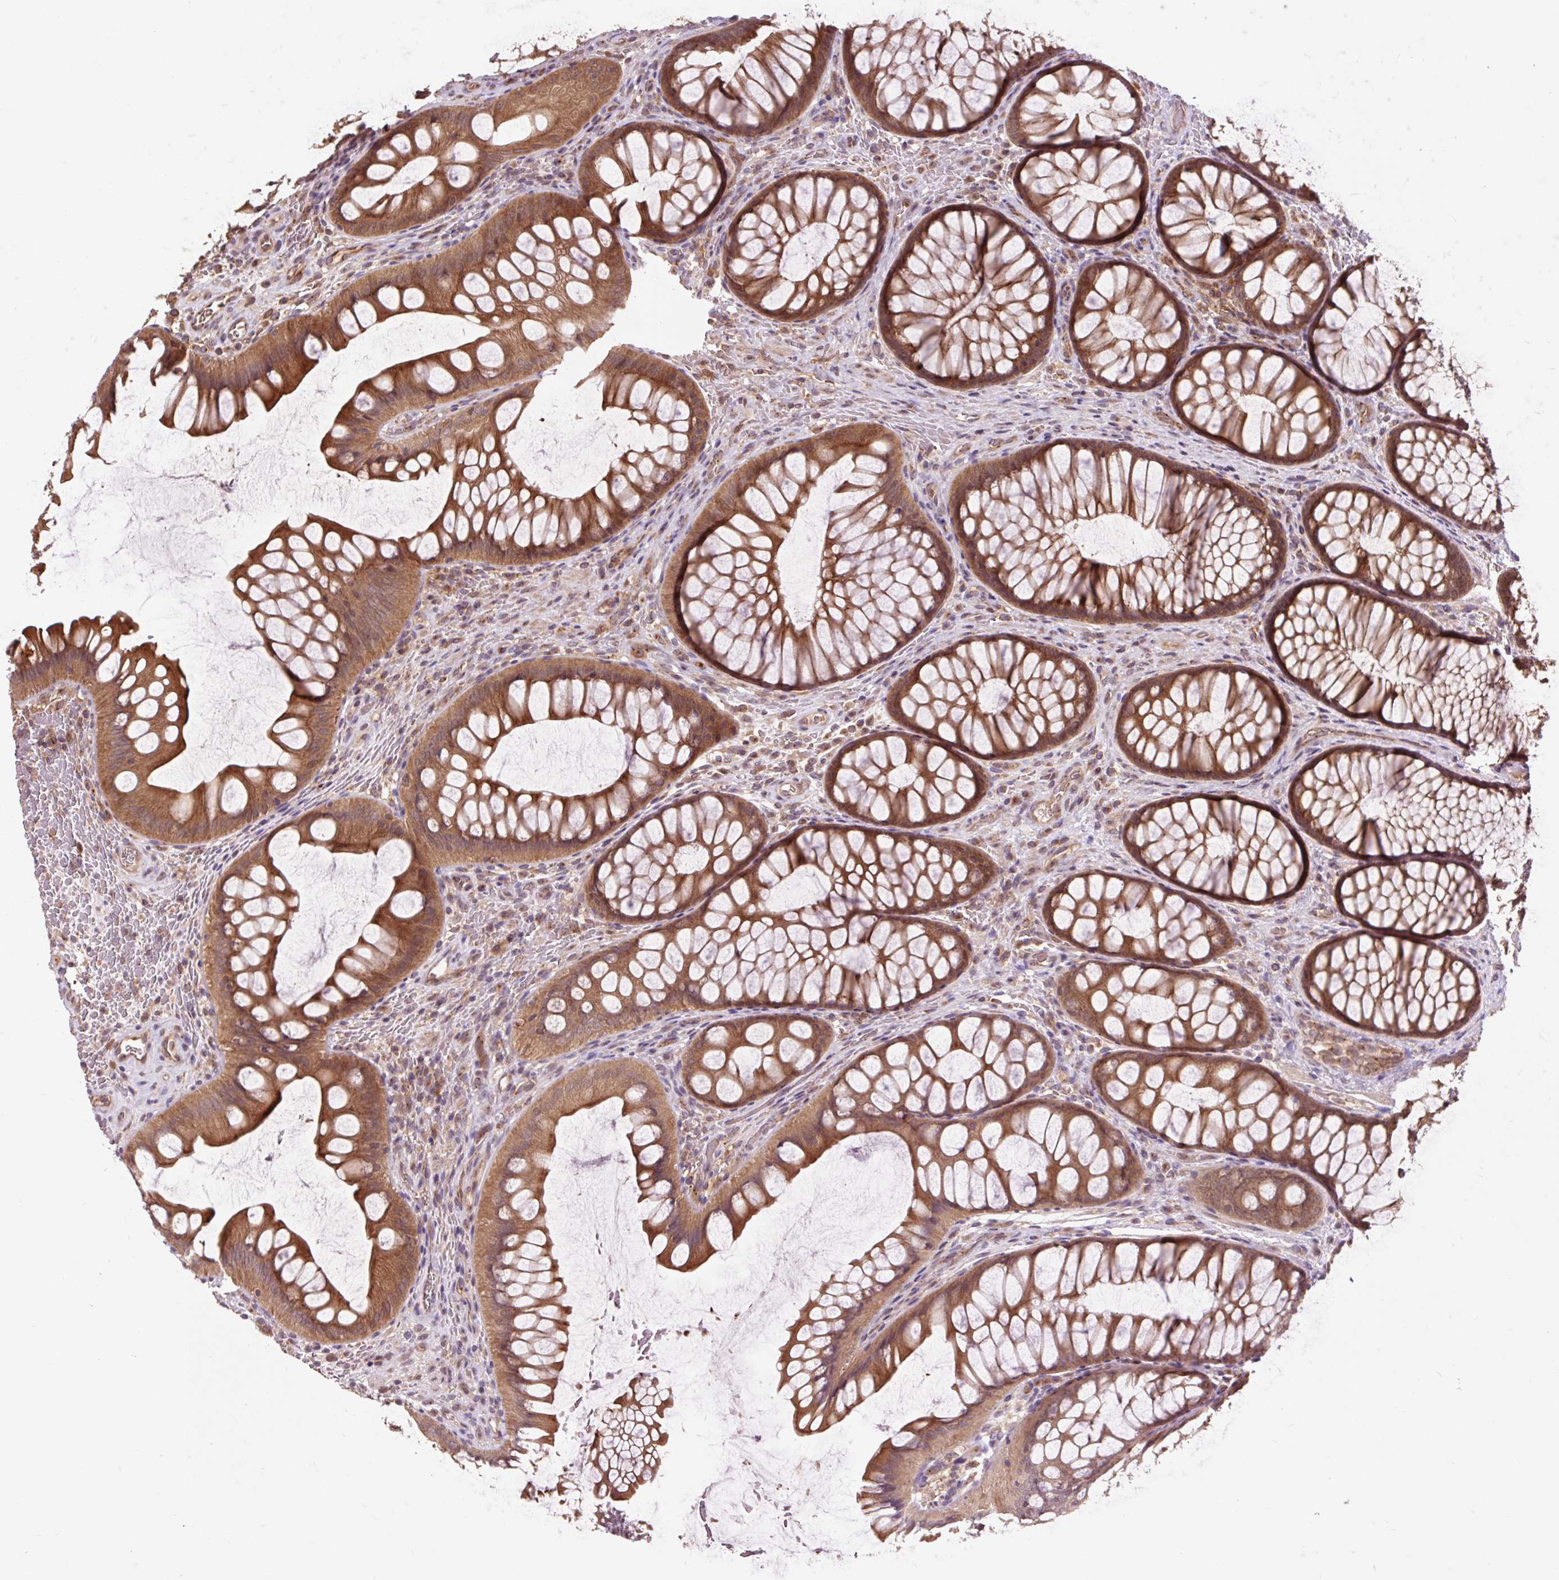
{"staining": {"intensity": "moderate", "quantity": ">75%", "location": "cytoplasmic/membranous"}, "tissue": "colon", "cell_type": "Endothelial cells", "image_type": "normal", "snomed": [{"axis": "morphology", "description": "Normal tissue, NOS"}, {"axis": "topography", "description": "Colon"}], "caption": "Immunohistochemical staining of unremarkable human colon exhibits >75% levels of moderate cytoplasmic/membranous protein expression in about >75% of endothelial cells. The protein of interest is stained brown, and the nuclei are stained in blue (DAB IHC with brightfield microscopy, high magnification).", "gene": "MMS19", "patient": {"sex": "female", "age": 82}}